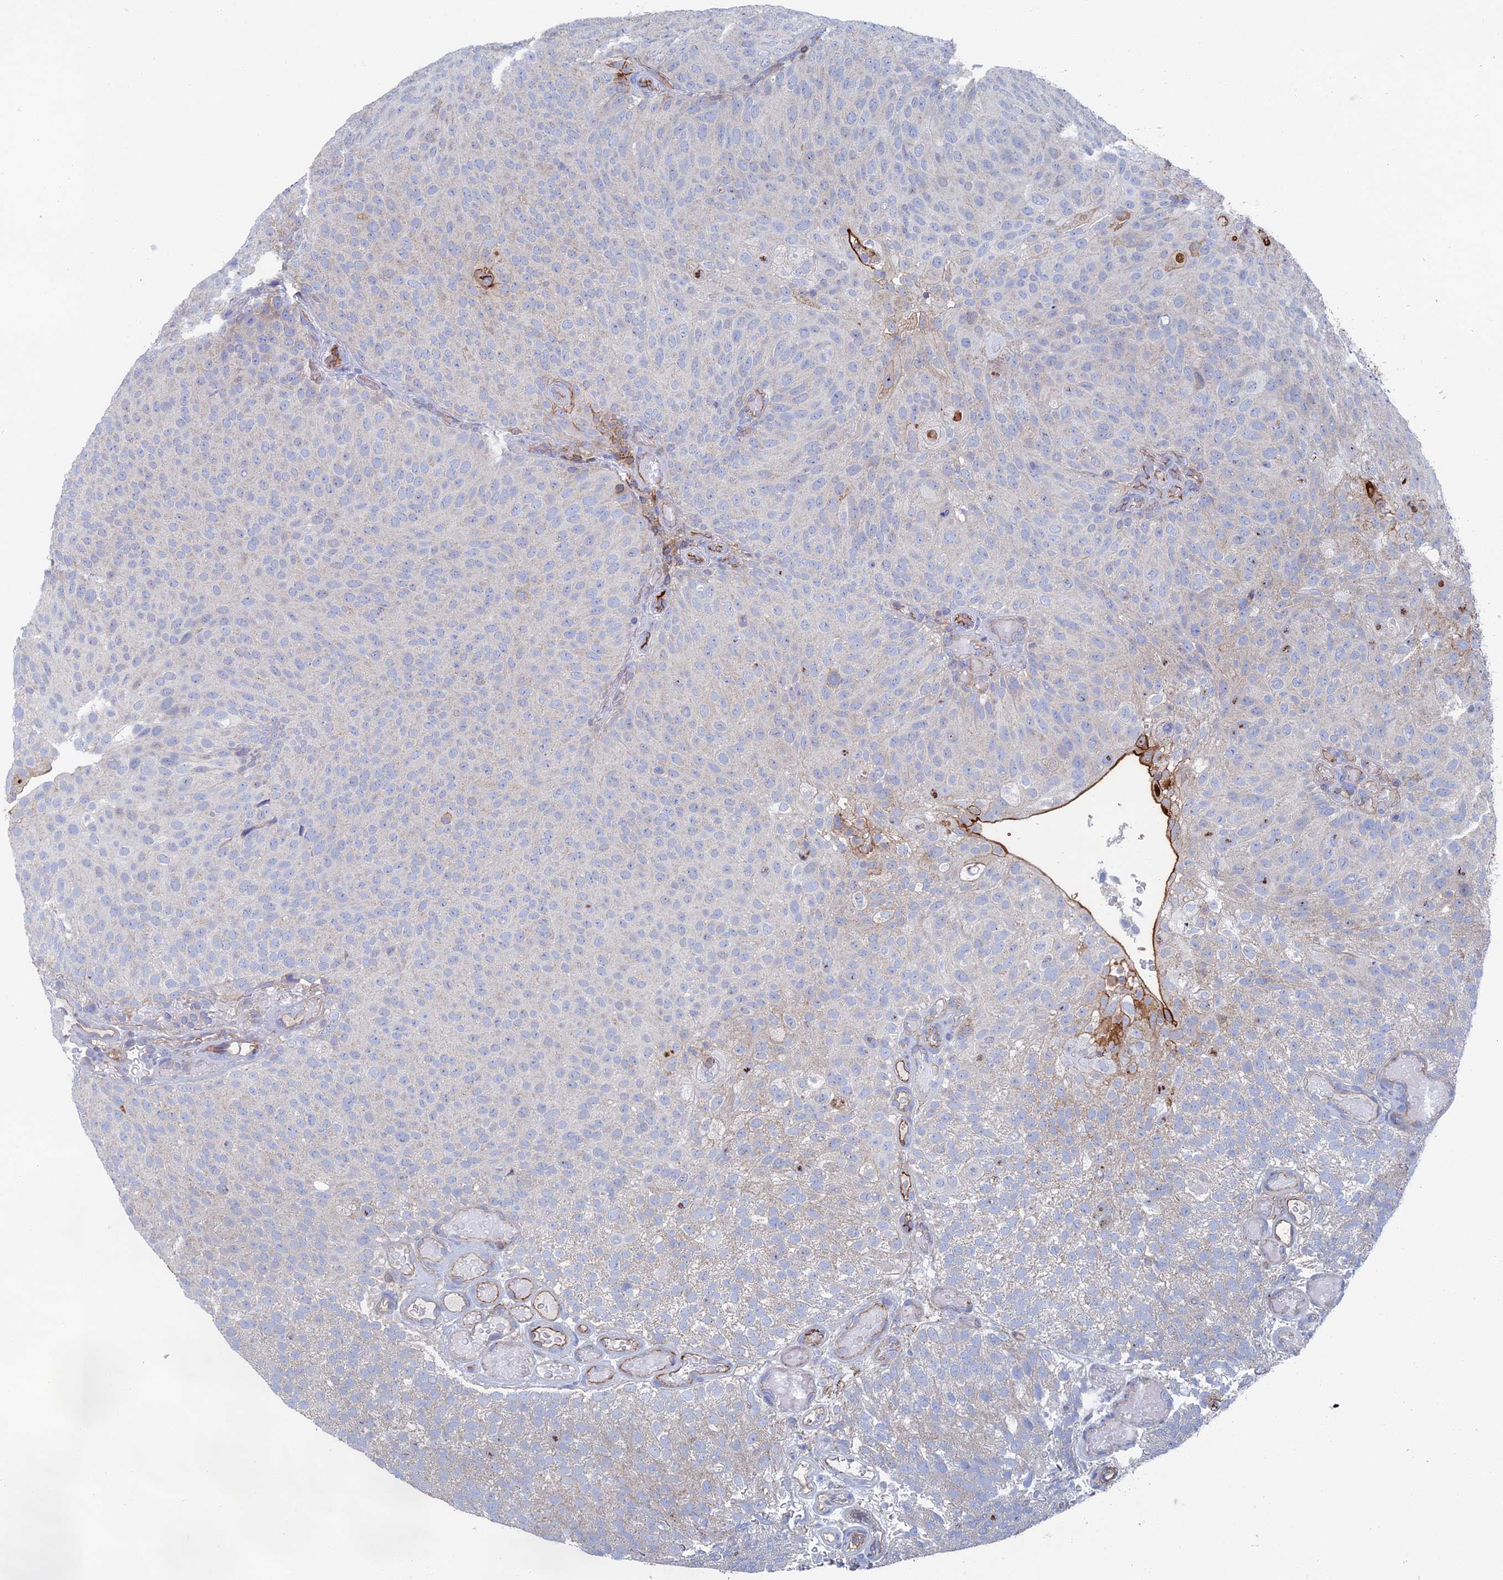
{"staining": {"intensity": "moderate", "quantity": "<25%", "location": "cytoplasmic/membranous"}, "tissue": "urothelial cancer", "cell_type": "Tumor cells", "image_type": "cancer", "snomed": [{"axis": "morphology", "description": "Urothelial carcinoma, Low grade"}, {"axis": "topography", "description": "Urinary bladder"}], "caption": "Immunohistochemistry (IHC) (DAB (3,3'-diaminobenzidine)) staining of human urothelial cancer shows moderate cytoplasmic/membranous protein staining in approximately <25% of tumor cells.", "gene": "SNX11", "patient": {"sex": "male", "age": 78}}